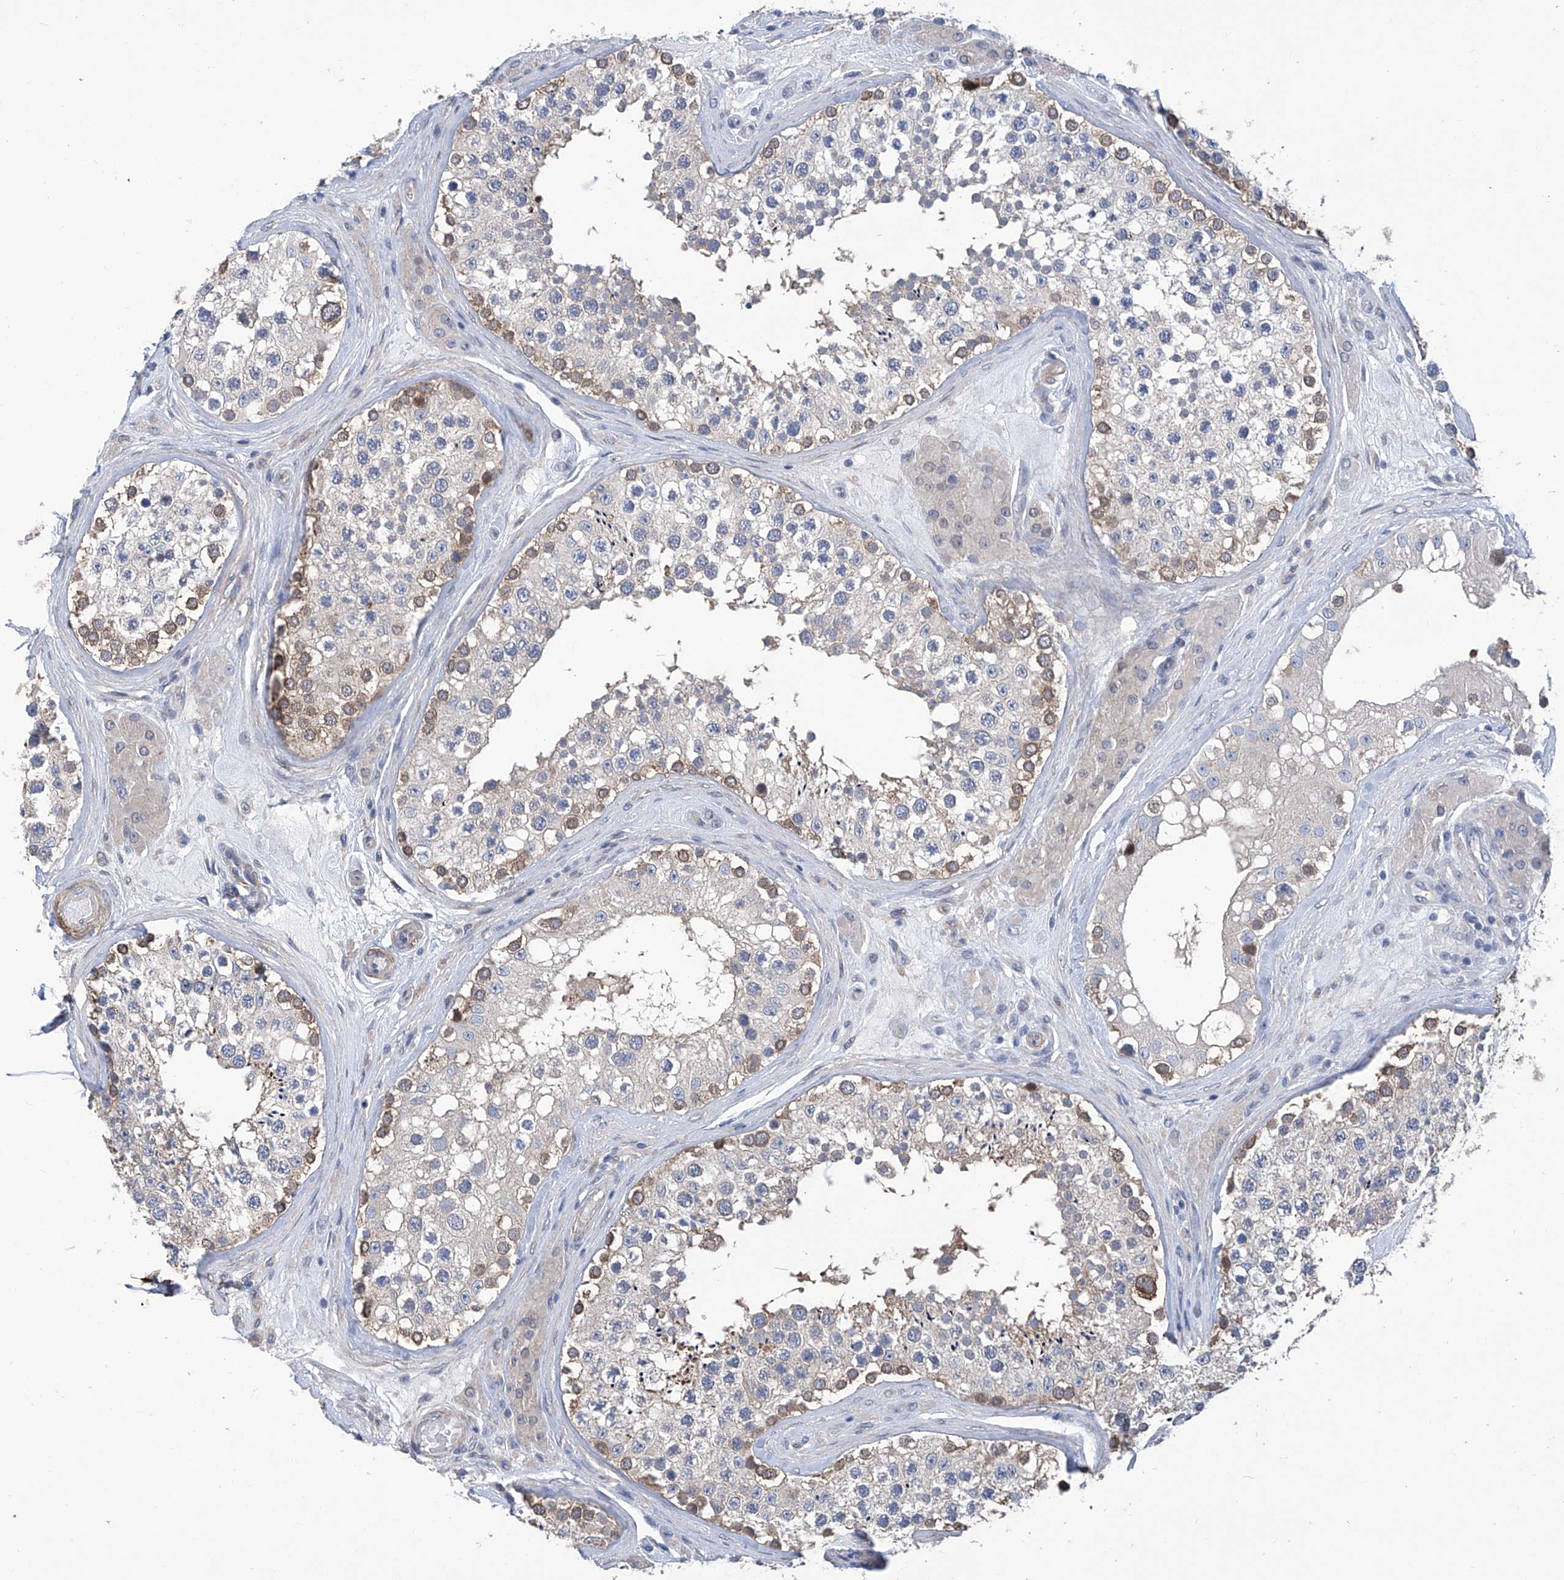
{"staining": {"intensity": "strong", "quantity": "<25%", "location": "cytoplasmic/membranous"}, "tissue": "testis", "cell_type": "Cells in seminiferous ducts", "image_type": "normal", "snomed": [{"axis": "morphology", "description": "Normal tissue, NOS"}, {"axis": "topography", "description": "Testis"}], "caption": "Testis stained with immunohistochemistry shows strong cytoplasmic/membranous expression in approximately <25% of cells in seminiferous ducts.", "gene": "SMS", "patient": {"sex": "male", "age": 46}}